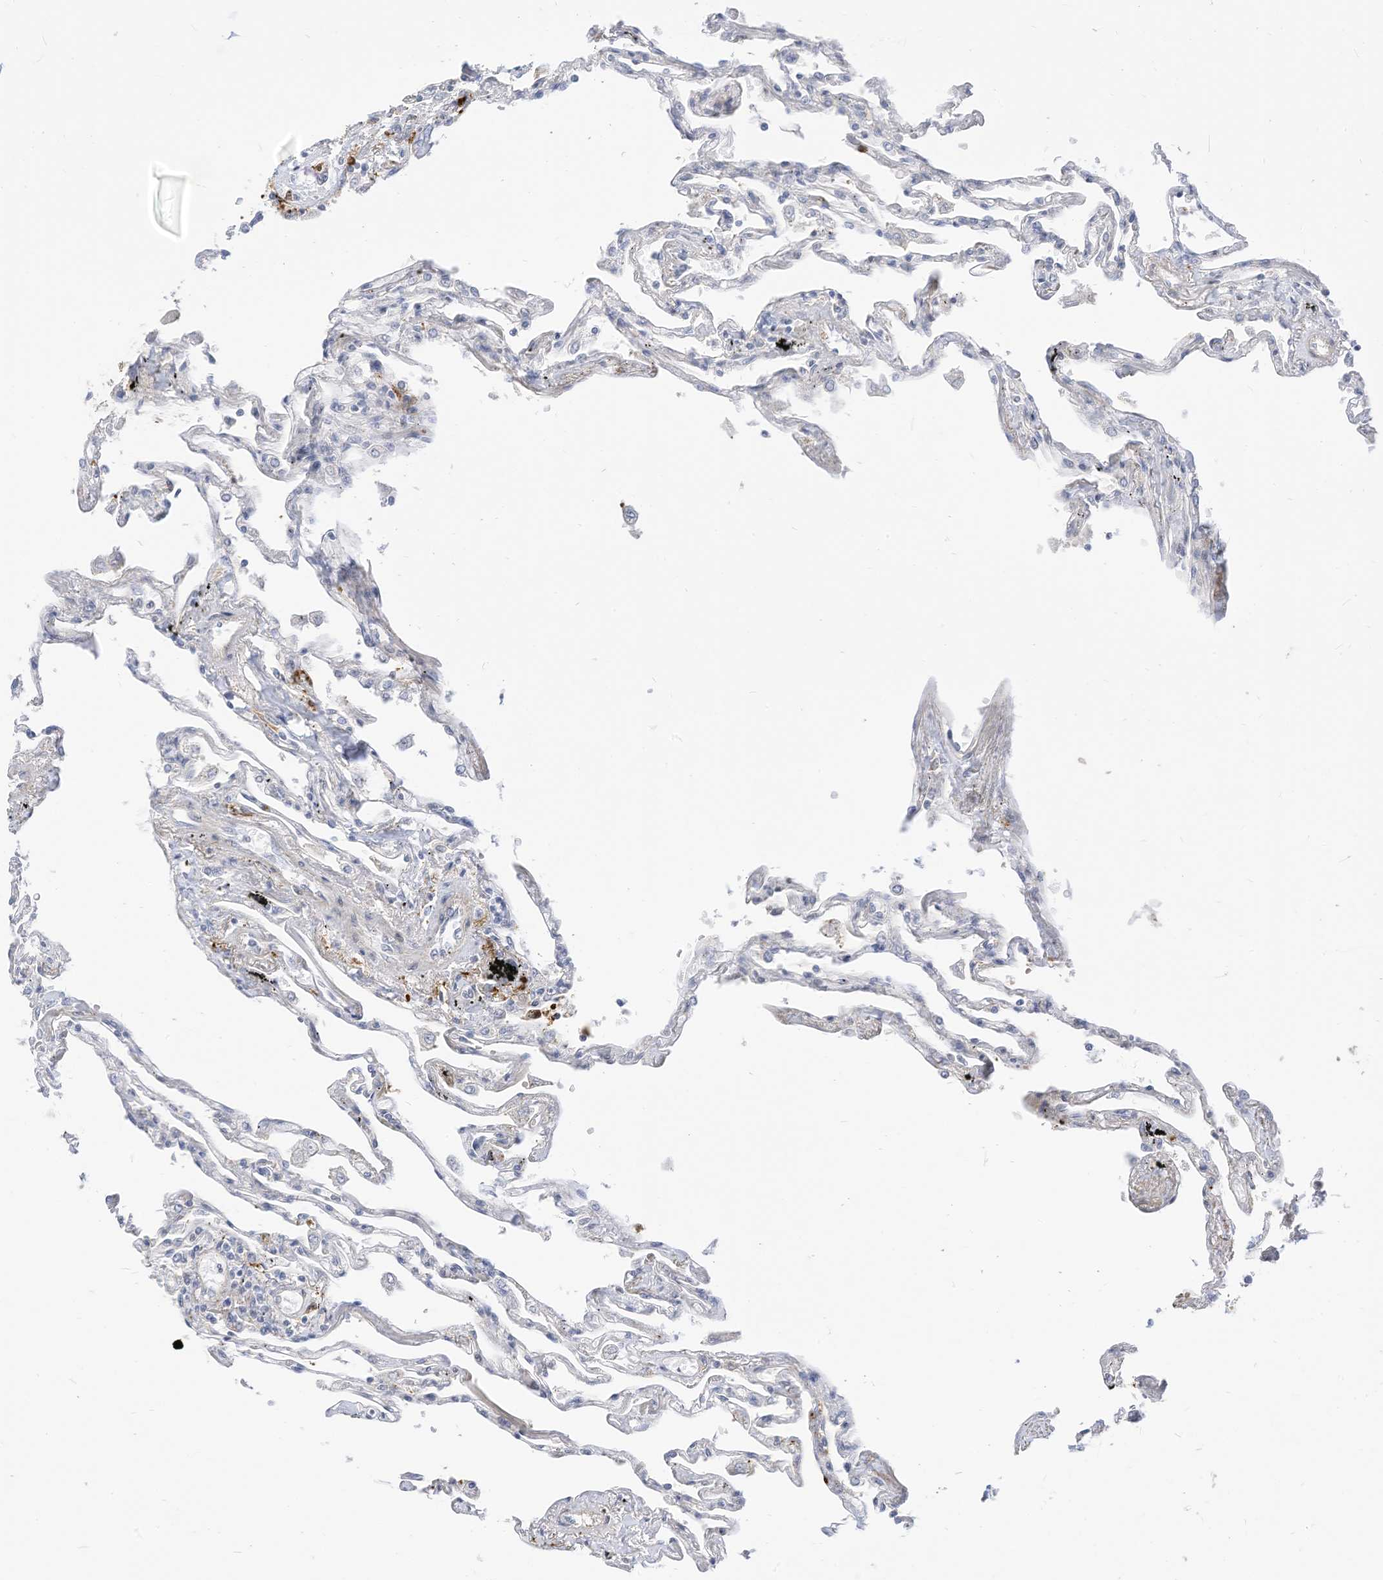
{"staining": {"intensity": "negative", "quantity": "none", "location": "none"}, "tissue": "lung", "cell_type": "Alveolar cells", "image_type": "normal", "snomed": [{"axis": "morphology", "description": "Normal tissue, NOS"}, {"axis": "topography", "description": "Lung"}], "caption": "Immunohistochemistry image of benign human lung stained for a protein (brown), which reveals no positivity in alveolar cells. (DAB IHC visualized using brightfield microscopy, high magnification).", "gene": "ATP13A1", "patient": {"sex": "female", "age": 67}}